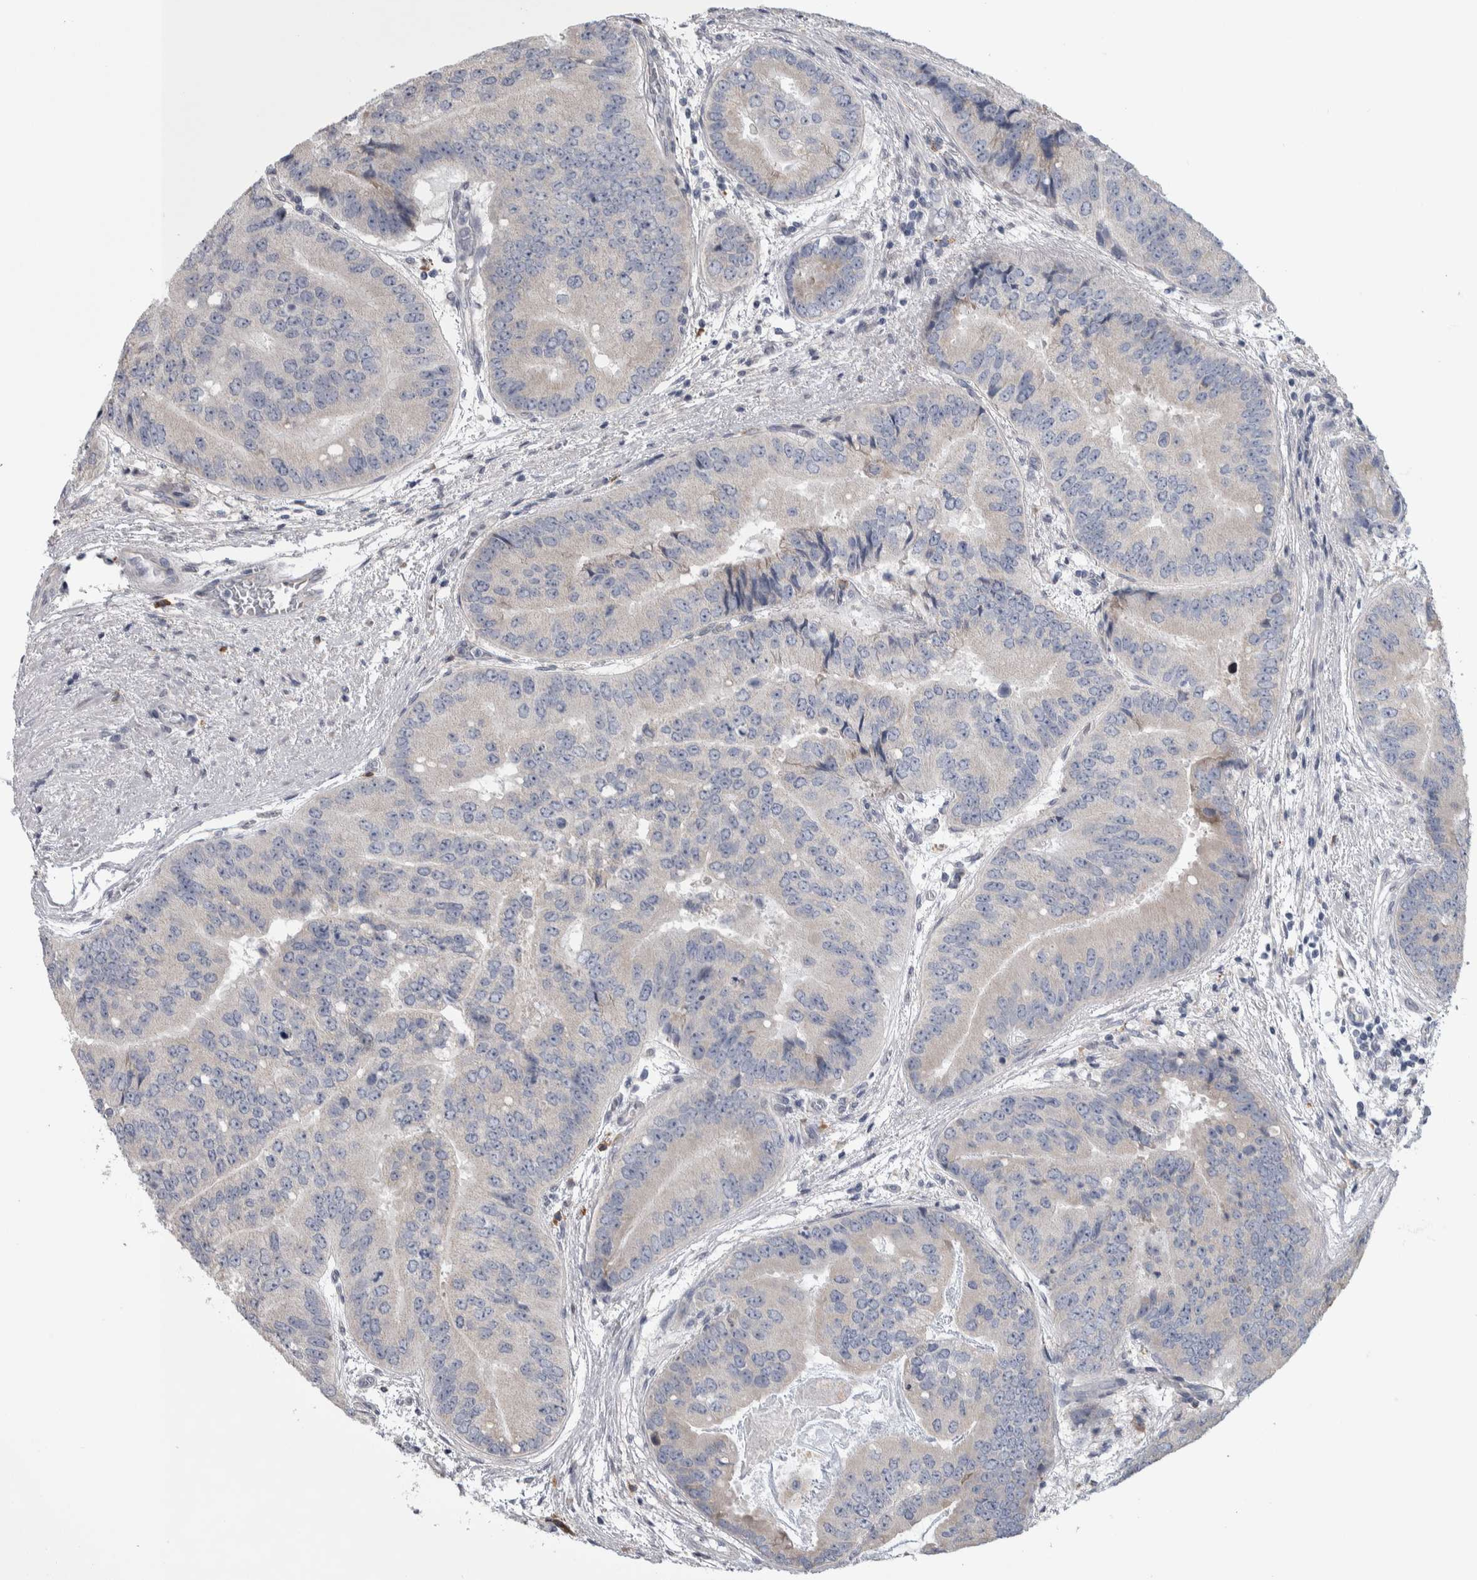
{"staining": {"intensity": "negative", "quantity": "none", "location": "none"}, "tissue": "prostate cancer", "cell_type": "Tumor cells", "image_type": "cancer", "snomed": [{"axis": "morphology", "description": "Adenocarcinoma, High grade"}, {"axis": "topography", "description": "Prostate"}], "caption": "Human prostate cancer stained for a protein using immunohistochemistry shows no staining in tumor cells.", "gene": "IBTK", "patient": {"sex": "male", "age": 70}}